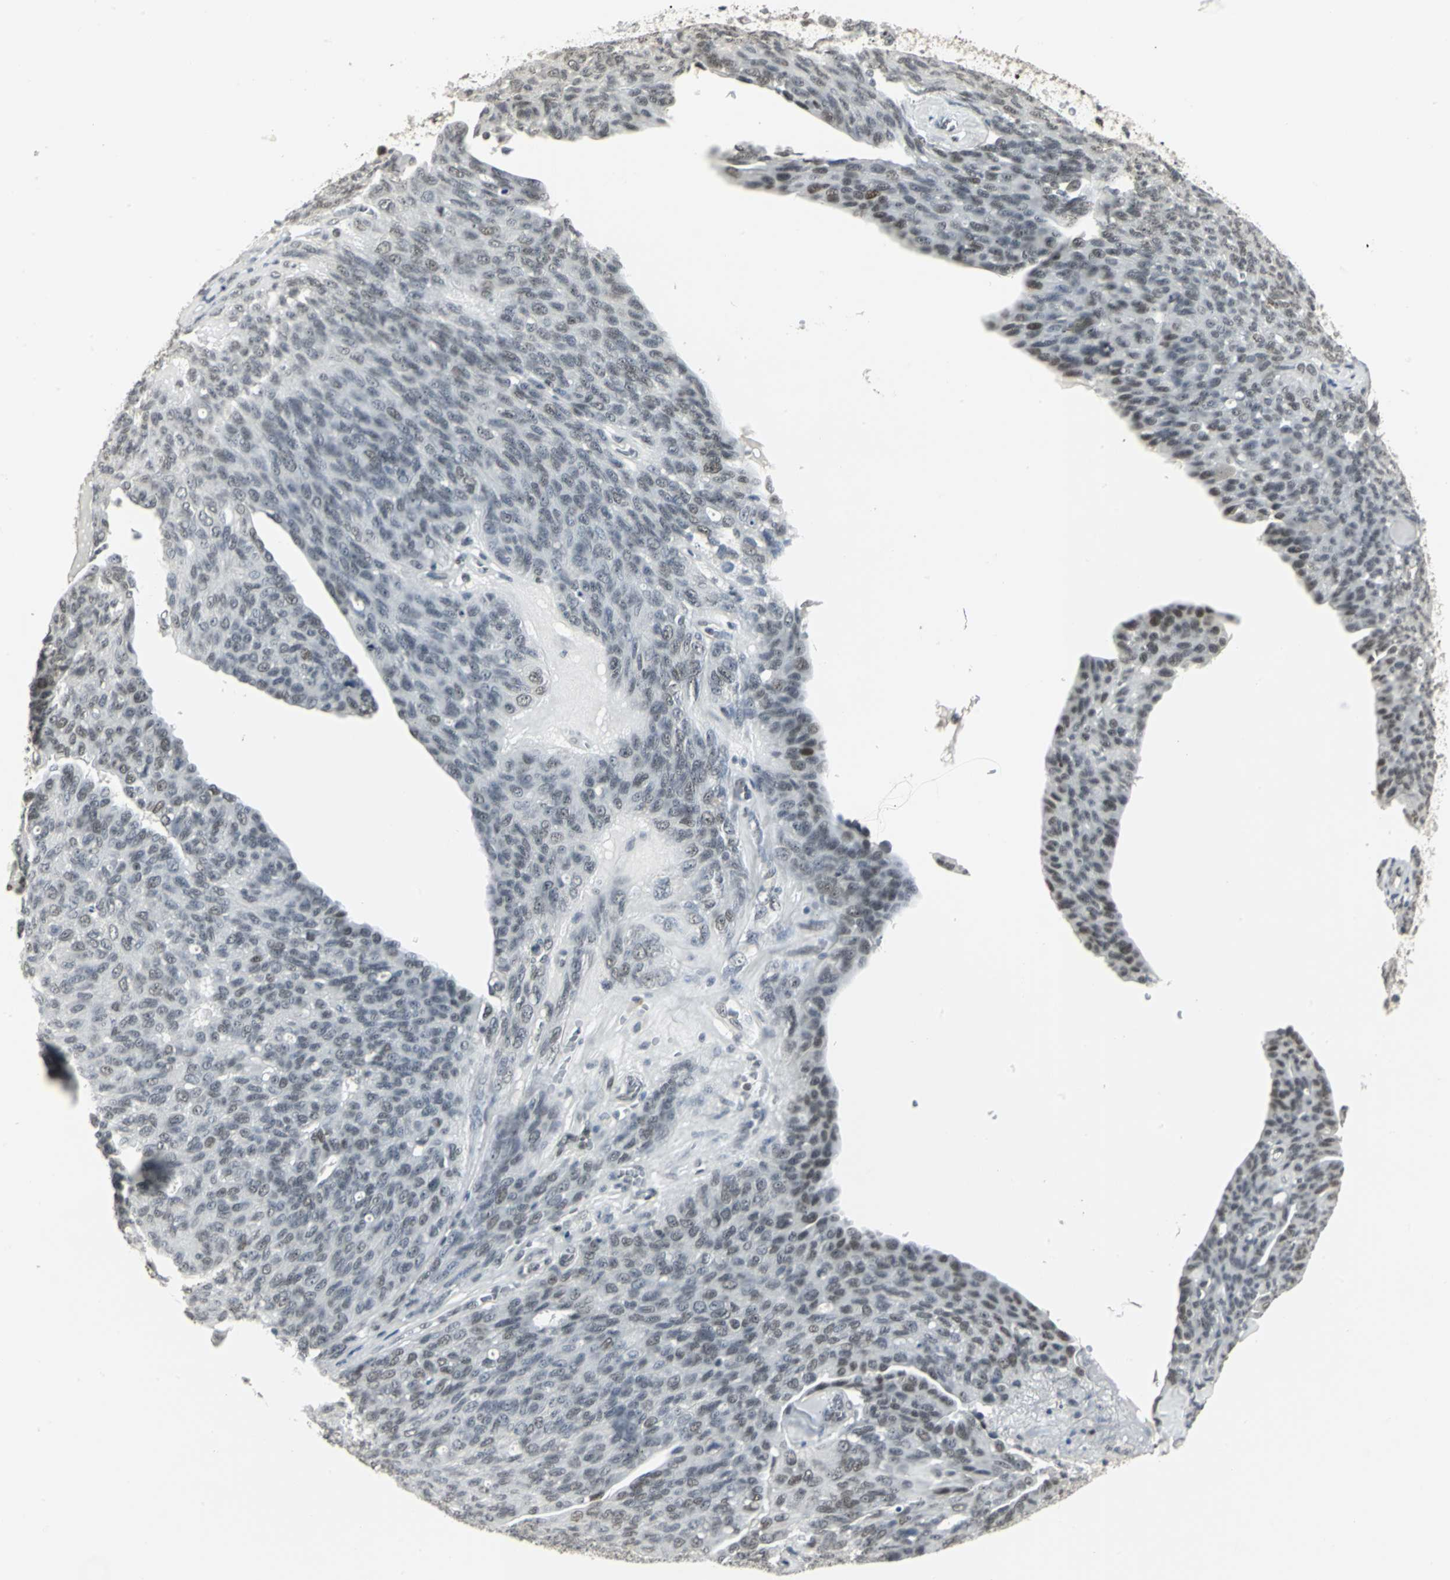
{"staining": {"intensity": "weak", "quantity": "25%-75%", "location": "nuclear"}, "tissue": "ovarian cancer", "cell_type": "Tumor cells", "image_type": "cancer", "snomed": [{"axis": "morphology", "description": "Carcinoma, endometroid"}, {"axis": "topography", "description": "Ovary"}], "caption": "Immunohistochemistry micrograph of neoplastic tissue: human ovarian endometroid carcinoma stained using IHC demonstrates low levels of weak protein expression localized specifically in the nuclear of tumor cells, appearing as a nuclear brown color.", "gene": "CBX3", "patient": {"sex": "female", "age": 60}}